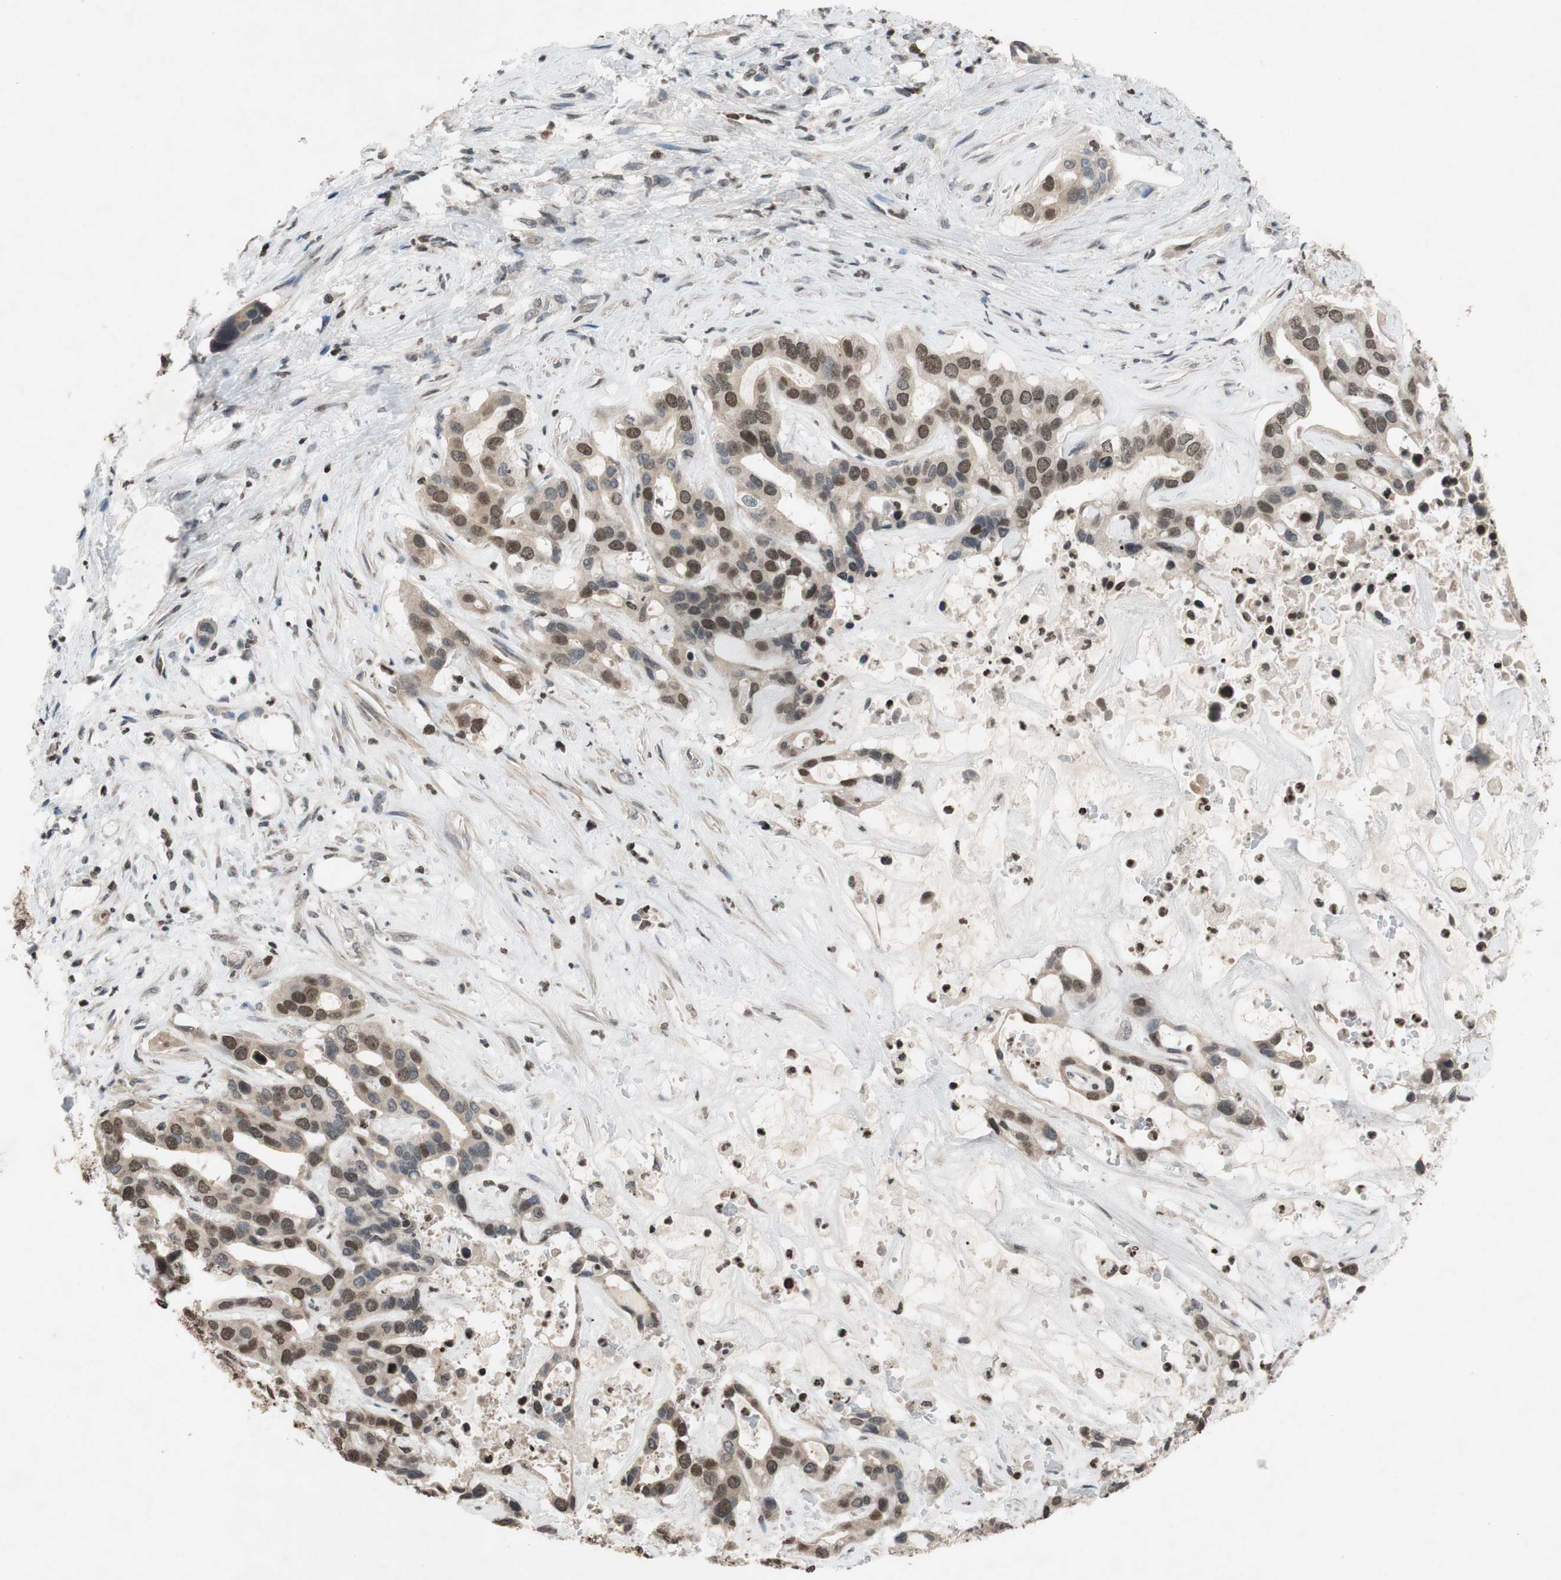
{"staining": {"intensity": "moderate", "quantity": "25%-75%", "location": "cytoplasmic/membranous,nuclear"}, "tissue": "liver cancer", "cell_type": "Tumor cells", "image_type": "cancer", "snomed": [{"axis": "morphology", "description": "Cholangiocarcinoma"}, {"axis": "topography", "description": "Liver"}], "caption": "A histopathology image of liver cancer stained for a protein demonstrates moderate cytoplasmic/membranous and nuclear brown staining in tumor cells.", "gene": "MCM6", "patient": {"sex": "female", "age": 65}}